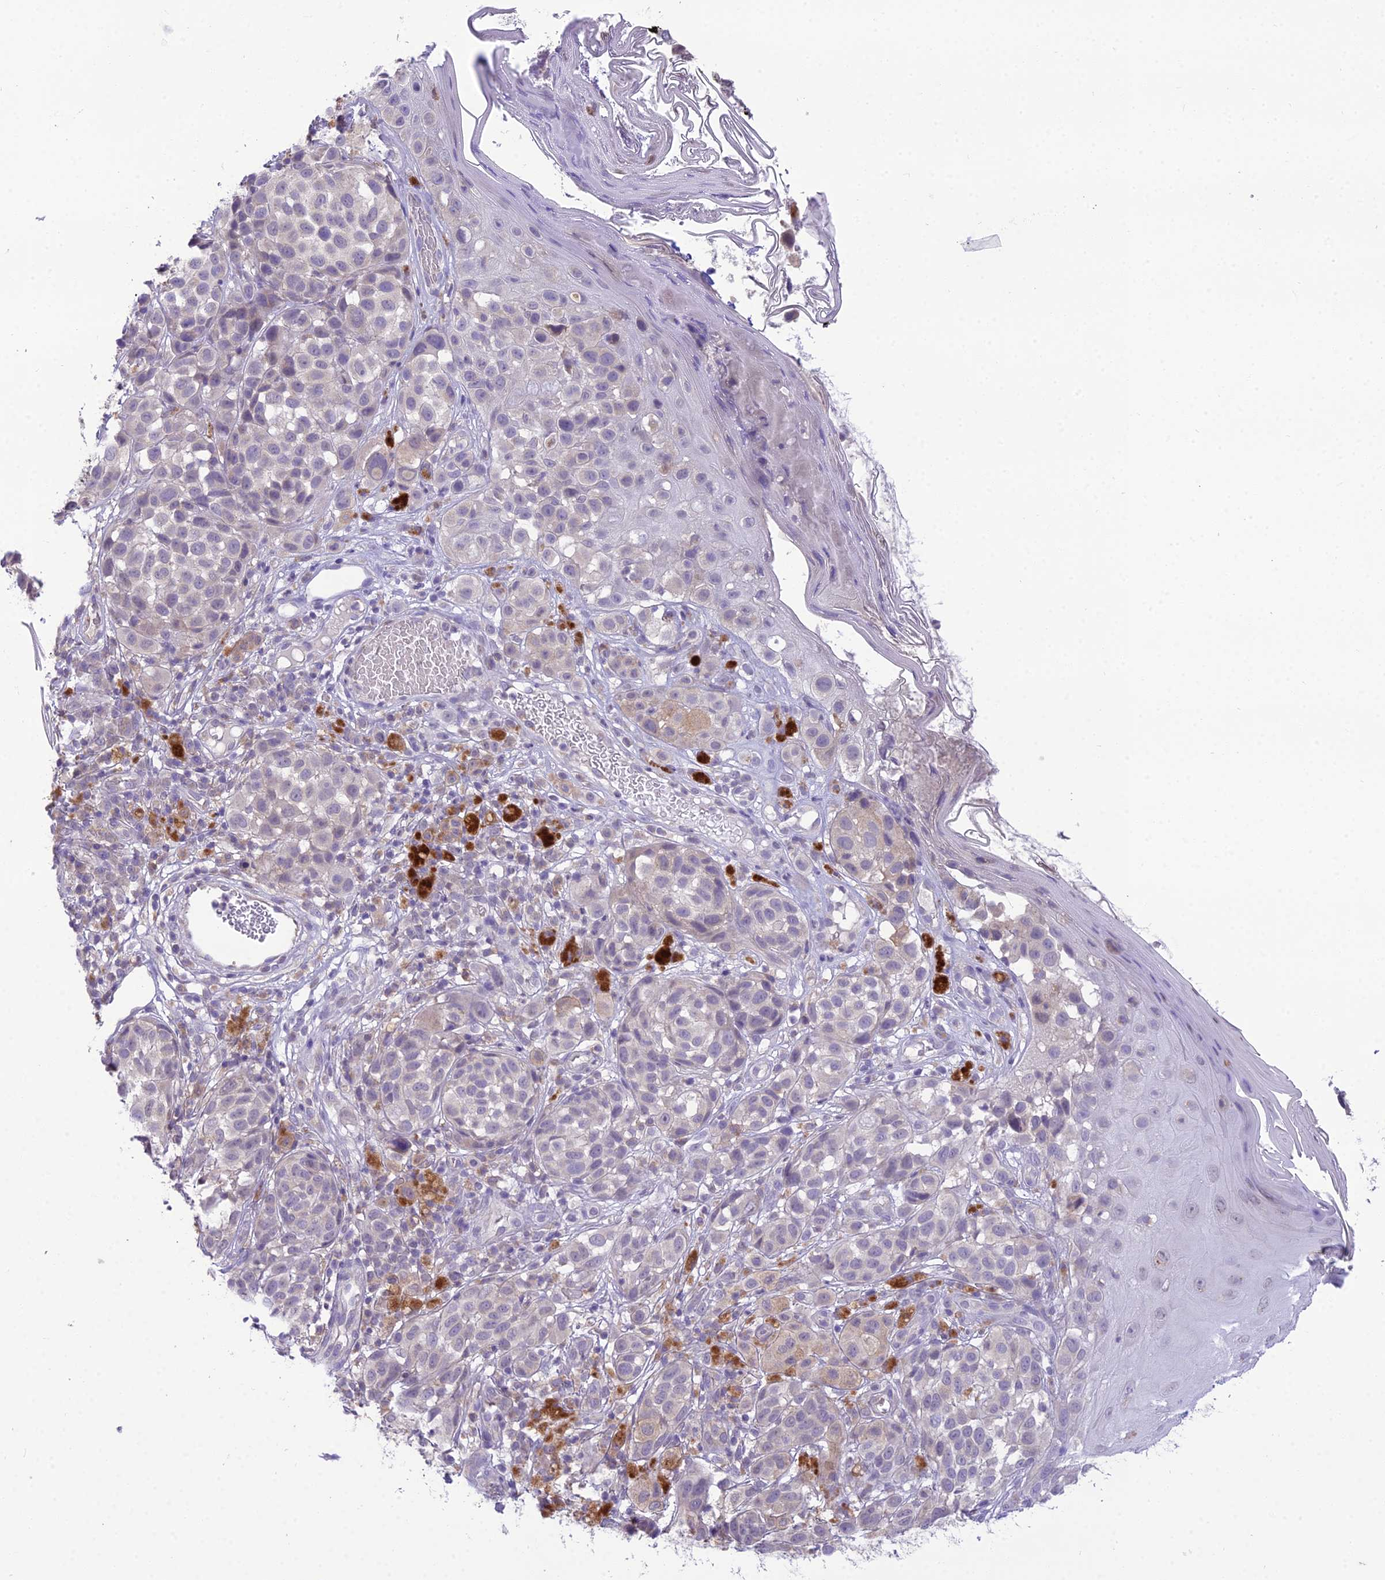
{"staining": {"intensity": "negative", "quantity": "none", "location": "none"}, "tissue": "melanoma", "cell_type": "Tumor cells", "image_type": "cancer", "snomed": [{"axis": "morphology", "description": "Malignant melanoma, NOS"}, {"axis": "topography", "description": "Skin"}], "caption": "Malignant melanoma was stained to show a protein in brown. There is no significant expression in tumor cells. The staining is performed using DAB (3,3'-diaminobenzidine) brown chromogen with nuclei counter-stained in using hematoxylin.", "gene": "MIIP", "patient": {"sex": "male", "age": 38}}